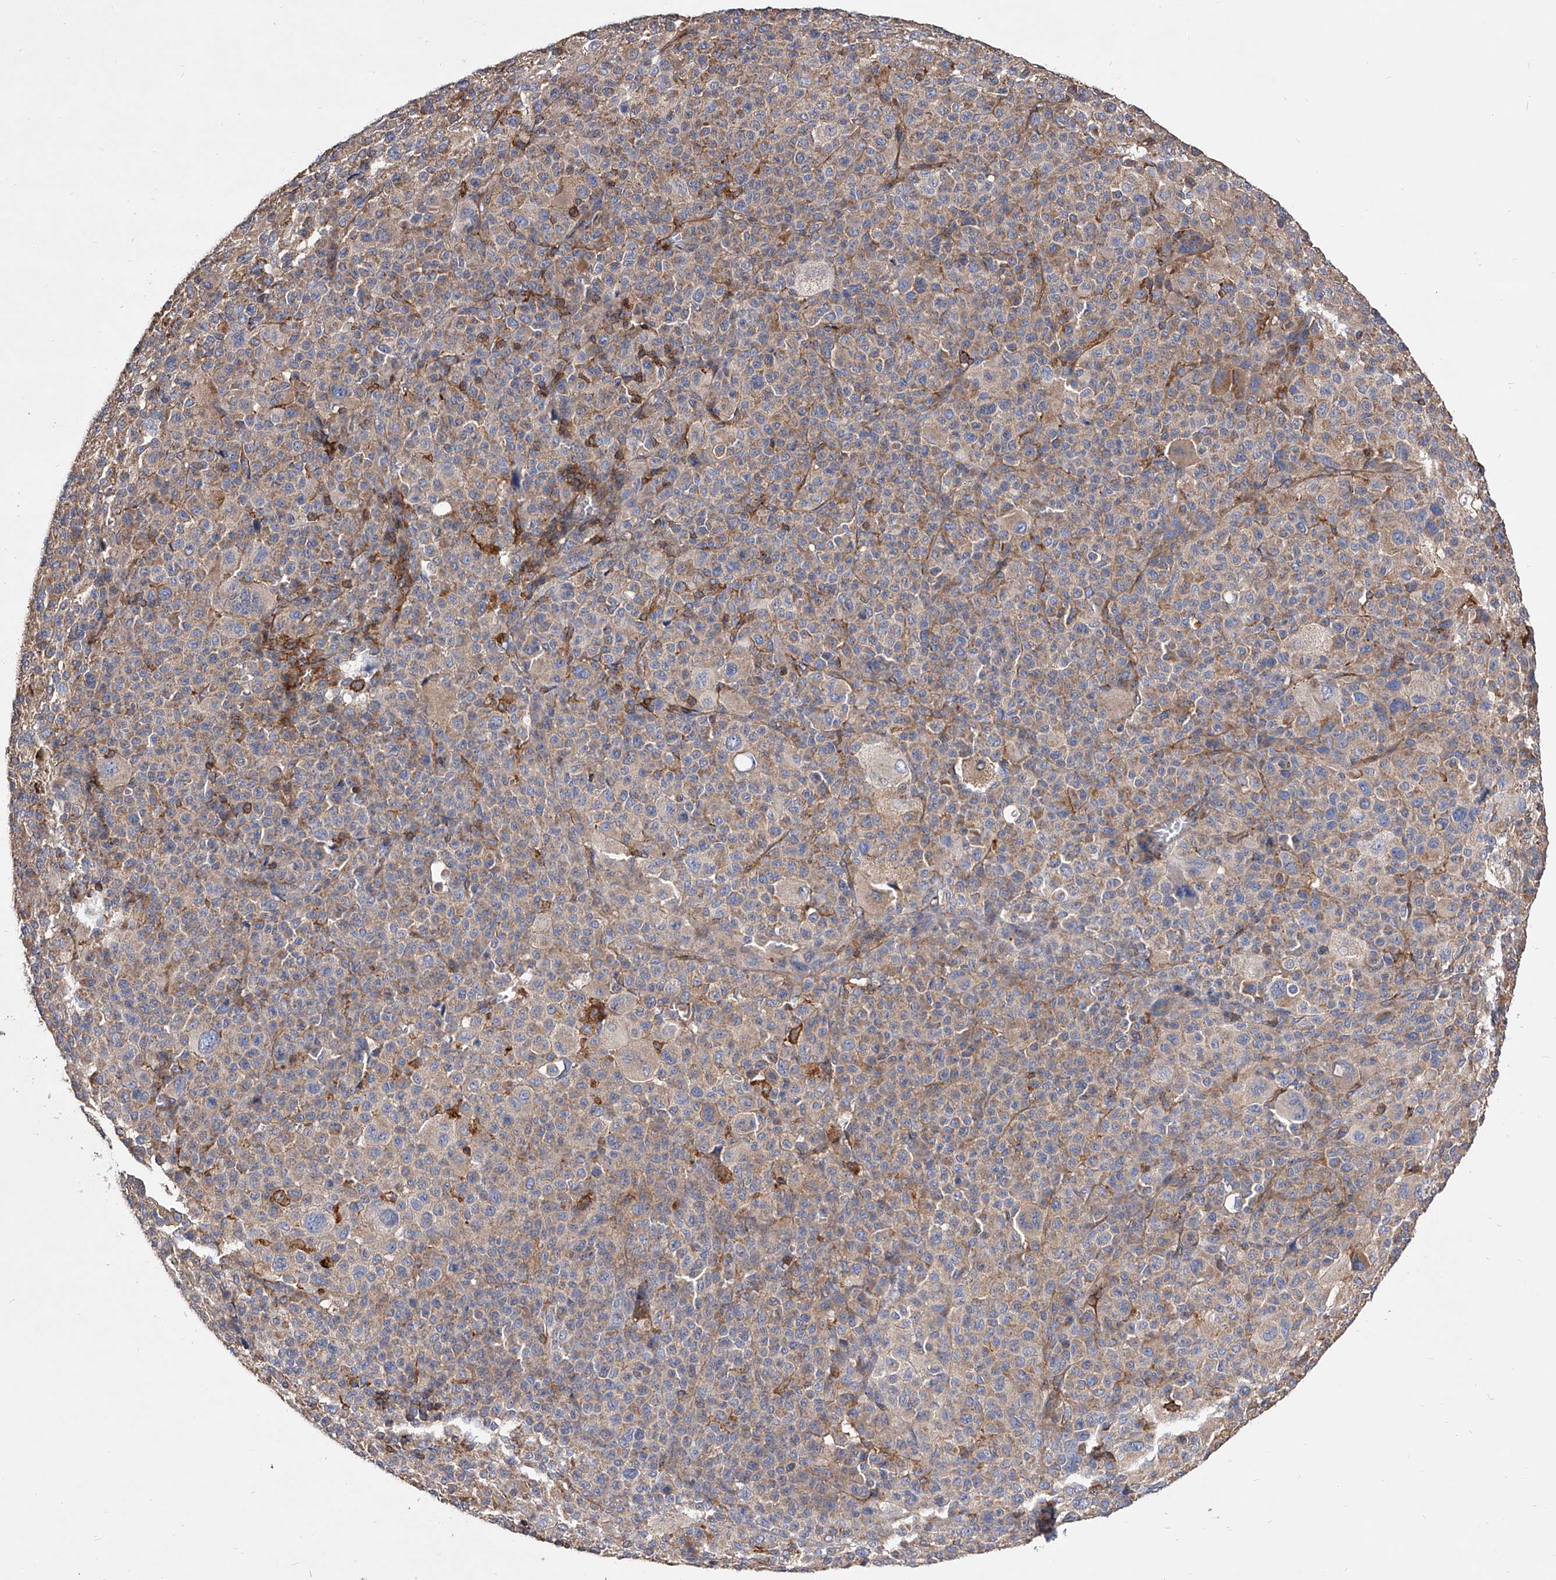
{"staining": {"intensity": "weak", "quantity": "<25%", "location": "cytoplasmic/membranous"}, "tissue": "melanoma", "cell_type": "Tumor cells", "image_type": "cancer", "snomed": [{"axis": "morphology", "description": "Malignant melanoma, Metastatic site"}, {"axis": "topography", "description": "Skin"}], "caption": "Immunohistochemistry (IHC) photomicrograph of neoplastic tissue: human melanoma stained with DAB demonstrates no significant protein expression in tumor cells.", "gene": "PISD", "patient": {"sex": "female", "age": 74}}